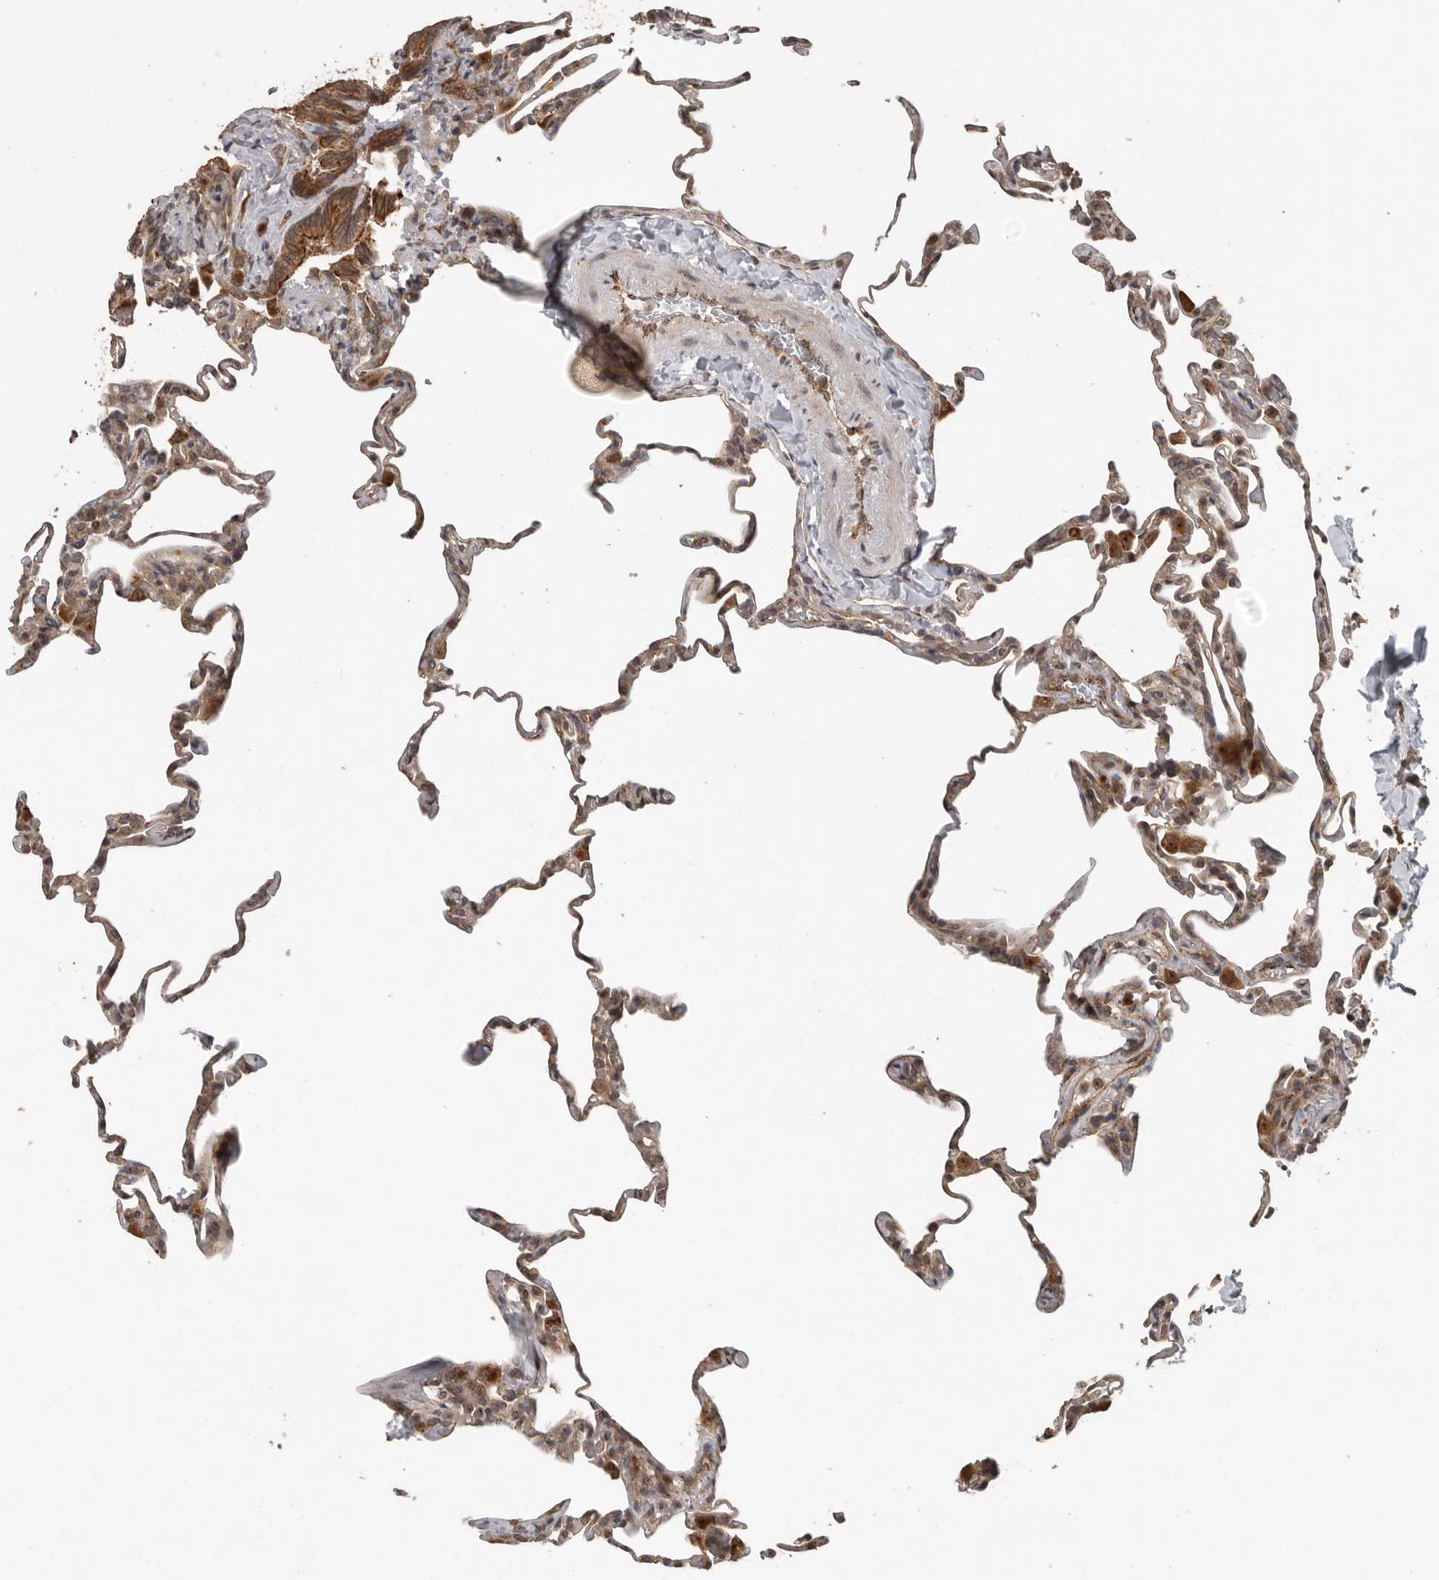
{"staining": {"intensity": "moderate", "quantity": "25%-75%", "location": "cytoplasmic/membranous"}, "tissue": "lung", "cell_type": "Alveolar cells", "image_type": "normal", "snomed": [{"axis": "morphology", "description": "Normal tissue, NOS"}, {"axis": "topography", "description": "Lung"}], "caption": "Protein expression analysis of benign lung shows moderate cytoplasmic/membranous staining in approximately 25%-75% of alveolar cells.", "gene": "CEP350", "patient": {"sex": "male", "age": 20}}